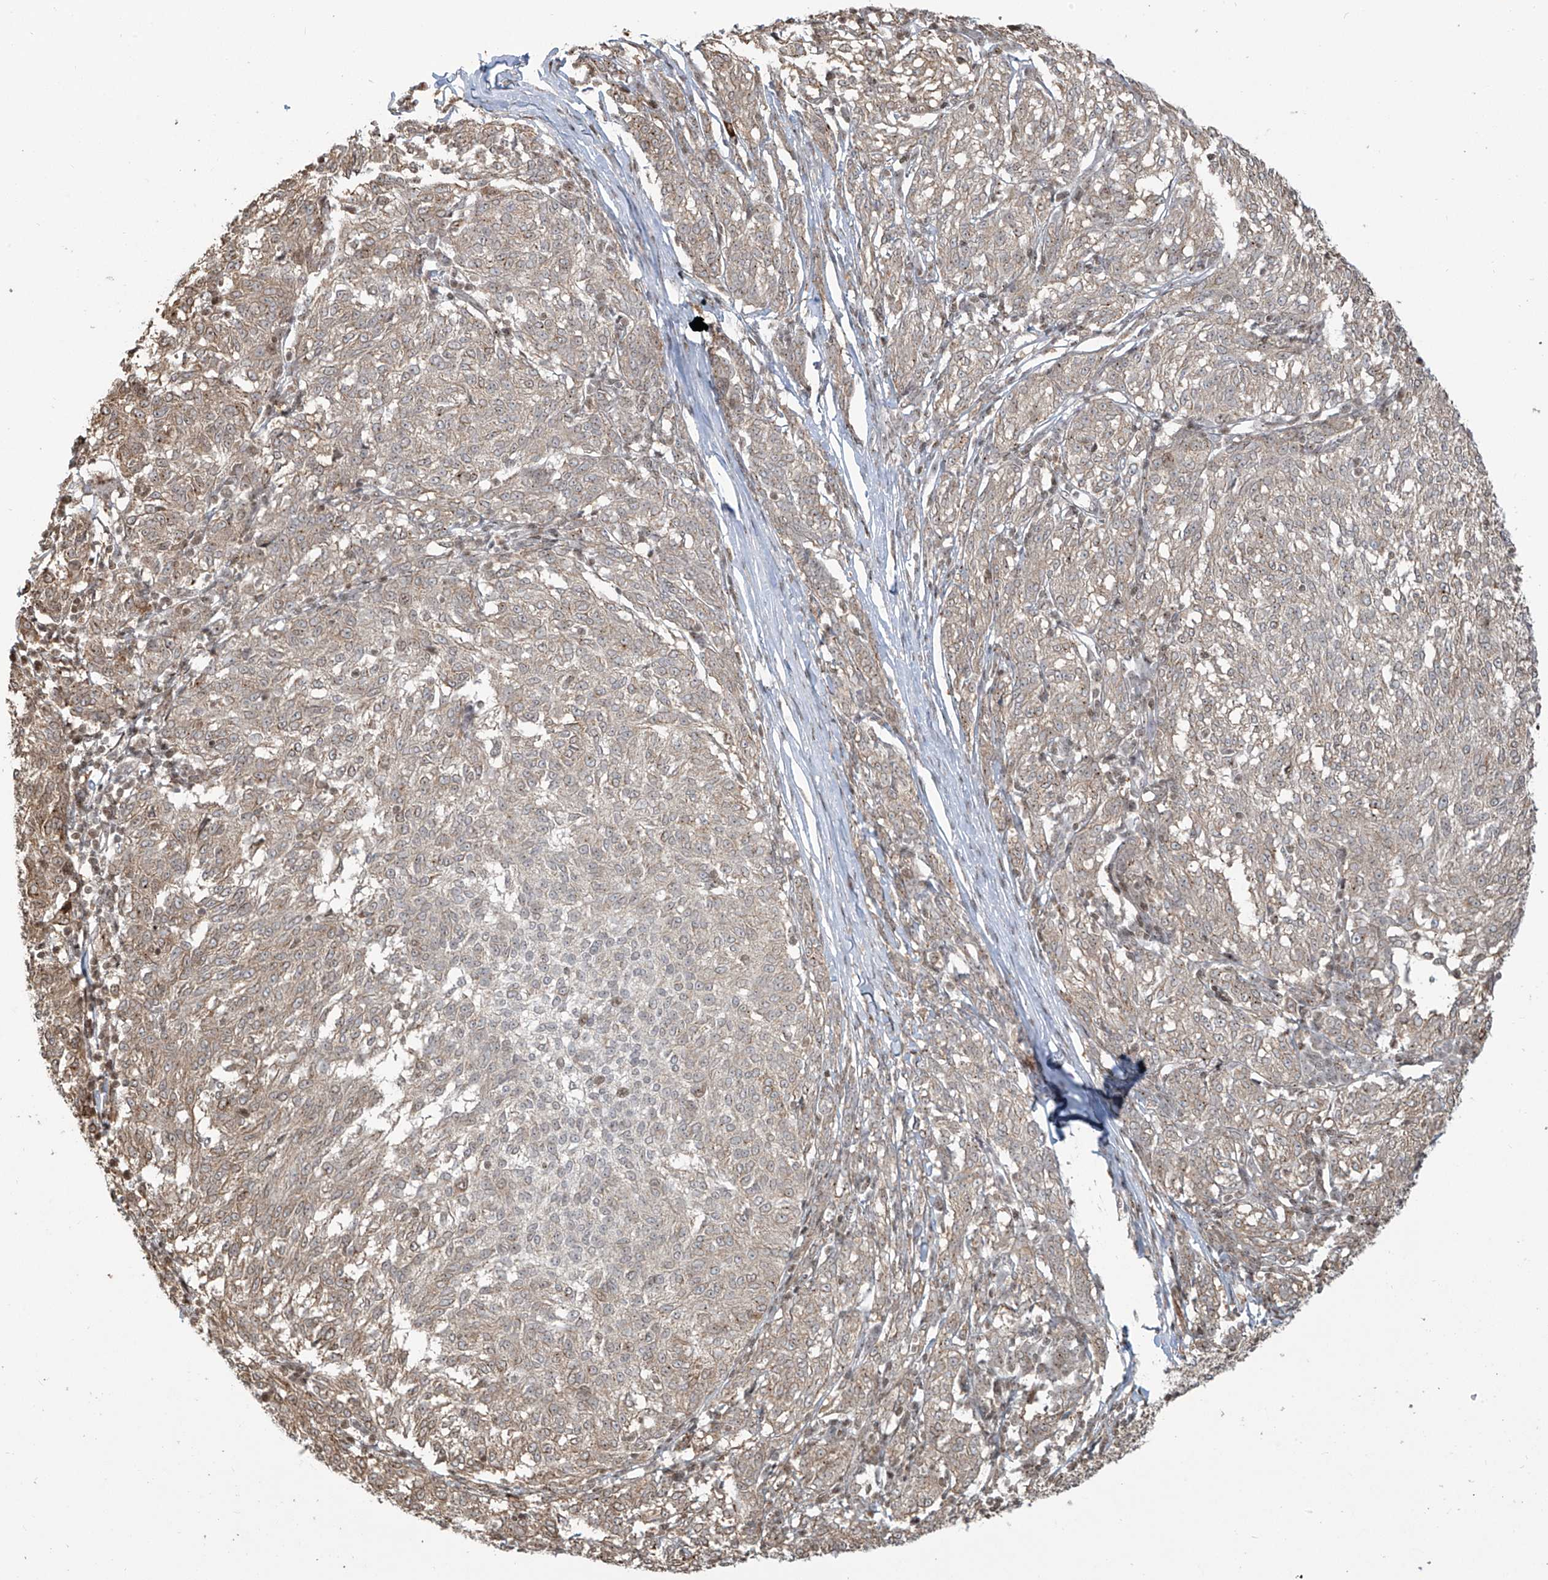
{"staining": {"intensity": "weak", "quantity": "25%-75%", "location": "cytoplasmic/membranous"}, "tissue": "melanoma", "cell_type": "Tumor cells", "image_type": "cancer", "snomed": [{"axis": "morphology", "description": "Malignant melanoma, NOS"}, {"axis": "topography", "description": "Skin"}], "caption": "Human melanoma stained for a protein (brown) exhibits weak cytoplasmic/membranous positive positivity in about 25%-75% of tumor cells.", "gene": "VMP1", "patient": {"sex": "female", "age": 72}}